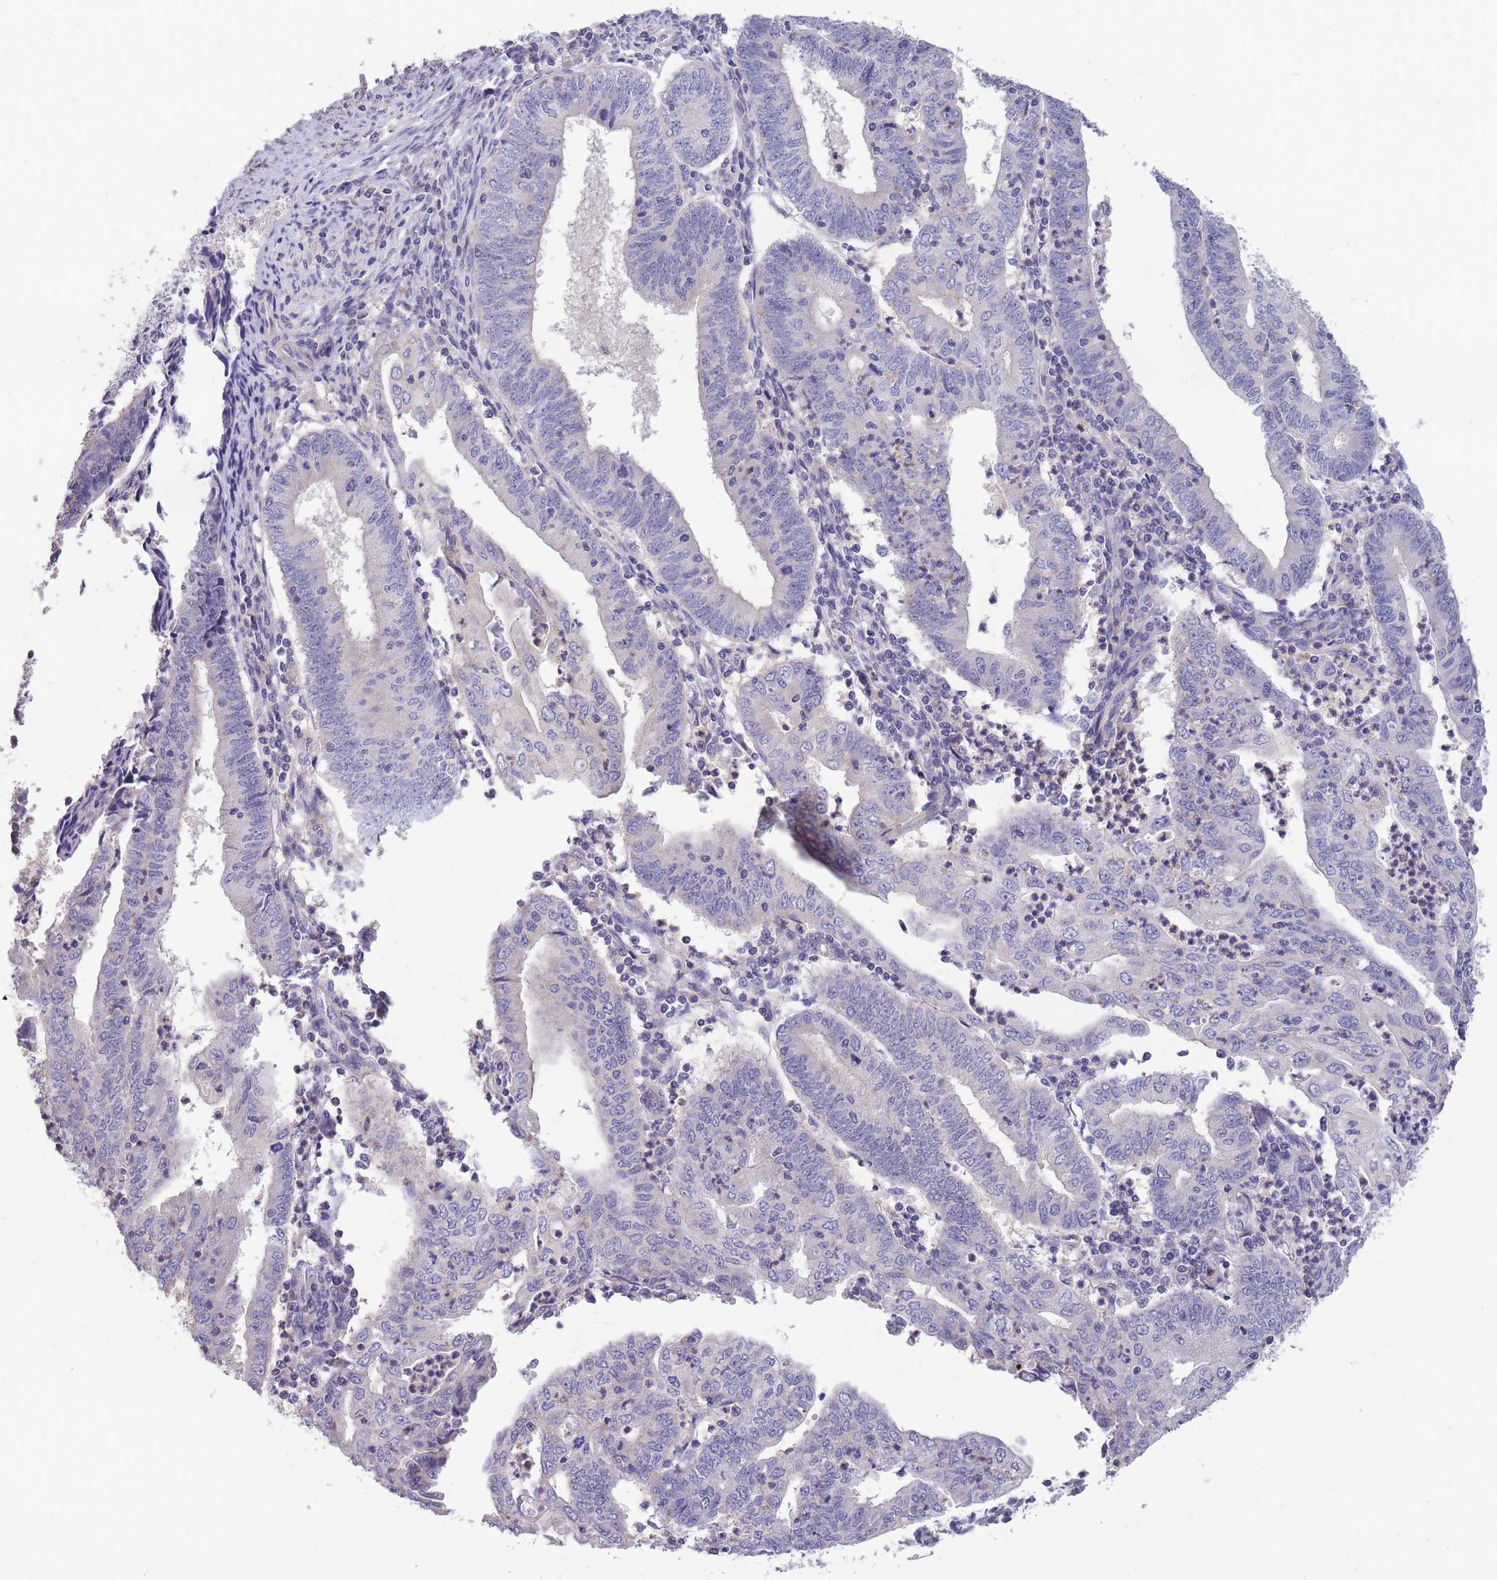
{"staining": {"intensity": "negative", "quantity": "none", "location": "none"}, "tissue": "endometrial cancer", "cell_type": "Tumor cells", "image_type": "cancer", "snomed": [{"axis": "morphology", "description": "Adenocarcinoma, NOS"}, {"axis": "topography", "description": "Endometrium"}], "caption": "Tumor cells are negative for protein expression in human endometrial cancer.", "gene": "OR5T1", "patient": {"sex": "female", "age": 60}}